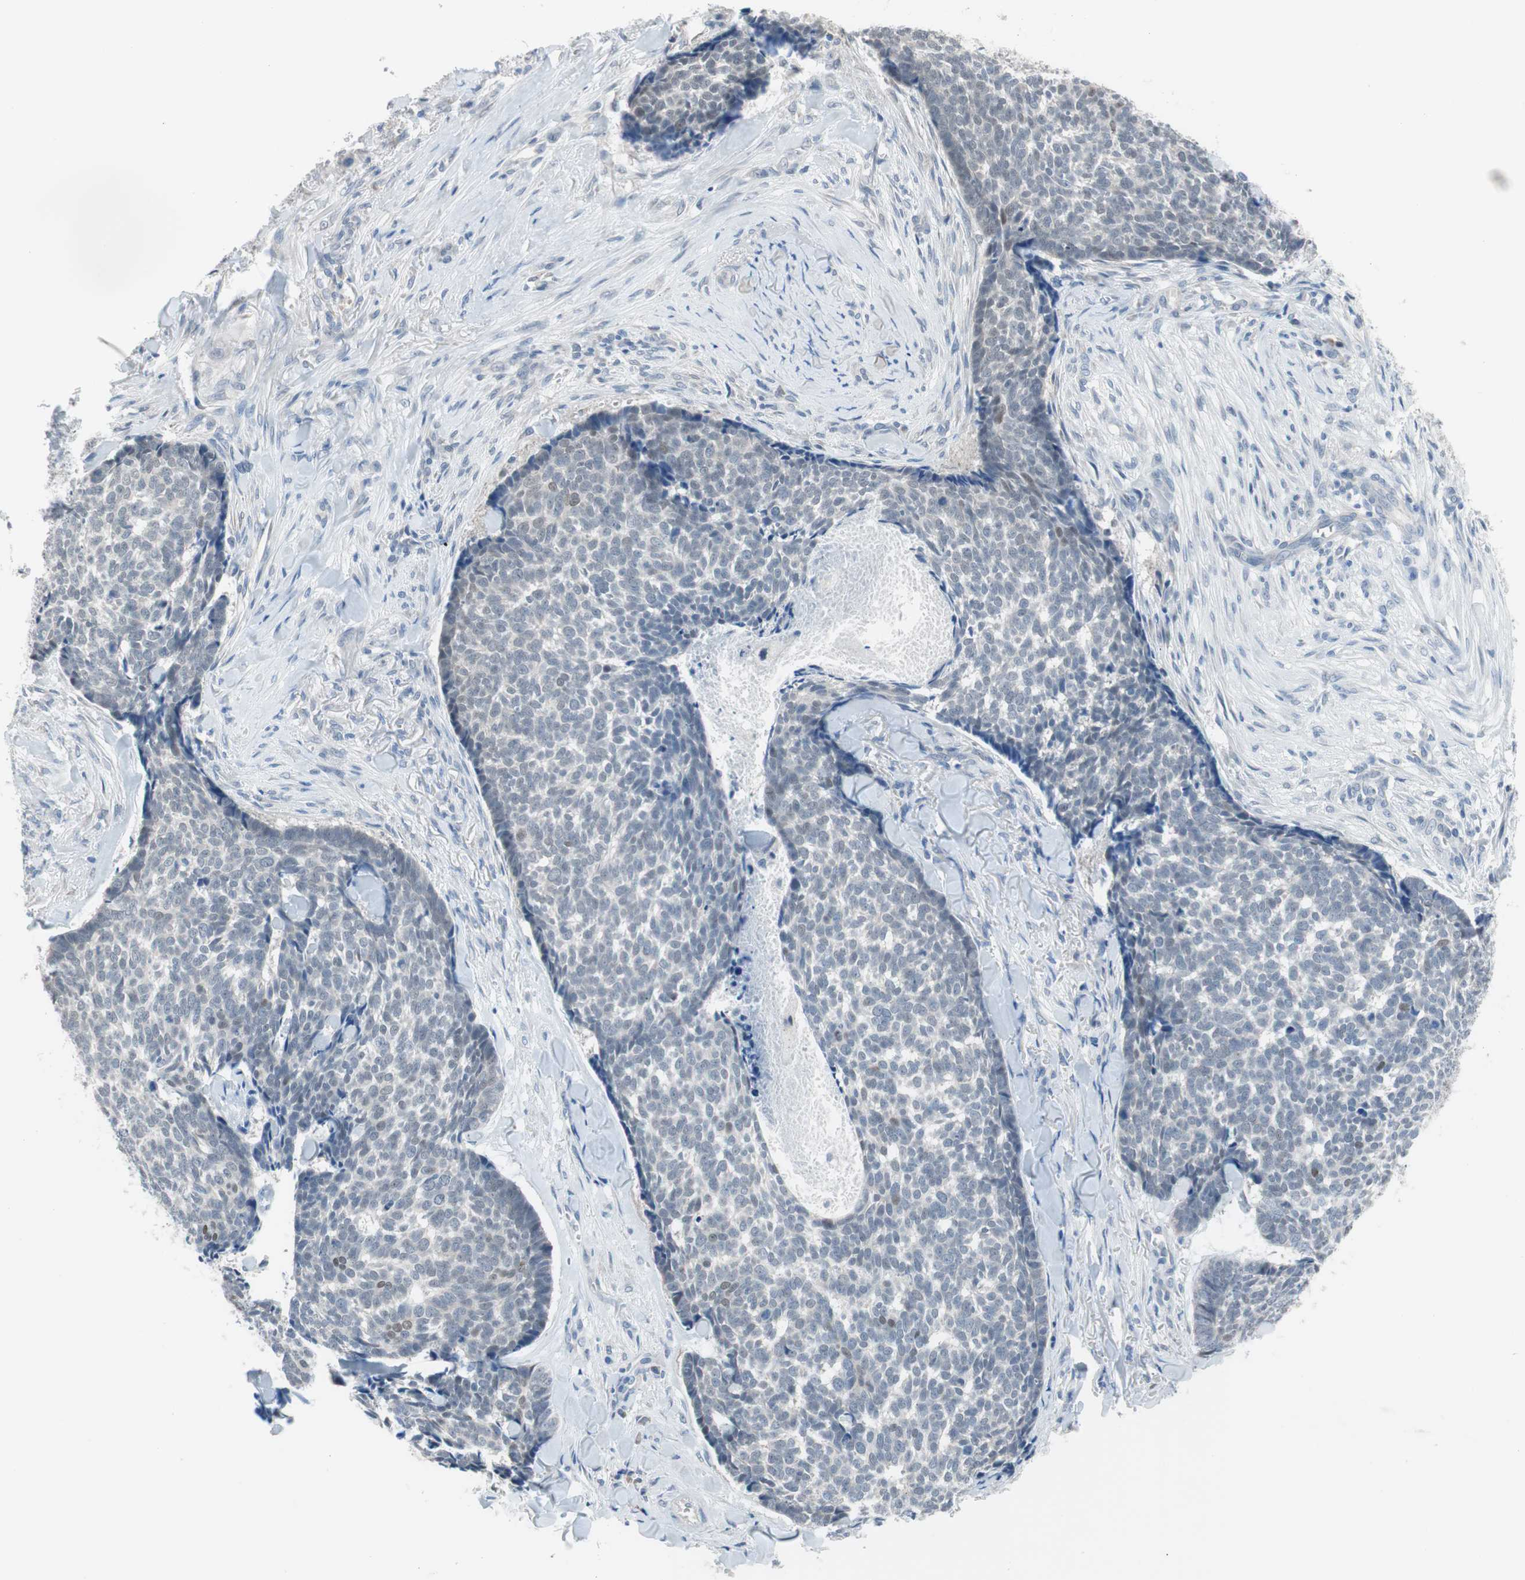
{"staining": {"intensity": "weak", "quantity": "<25%", "location": "nuclear"}, "tissue": "skin cancer", "cell_type": "Tumor cells", "image_type": "cancer", "snomed": [{"axis": "morphology", "description": "Basal cell carcinoma"}, {"axis": "topography", "description": "Skin"}], "caption": "This is a histopathology image of IHC staining of basal cell carcinoma (skin), which shows no staining in tumor cells. Nuclei are stained in blue.", "gene": "GRHL1", "patient": {"sex": "male", "age": 84}}